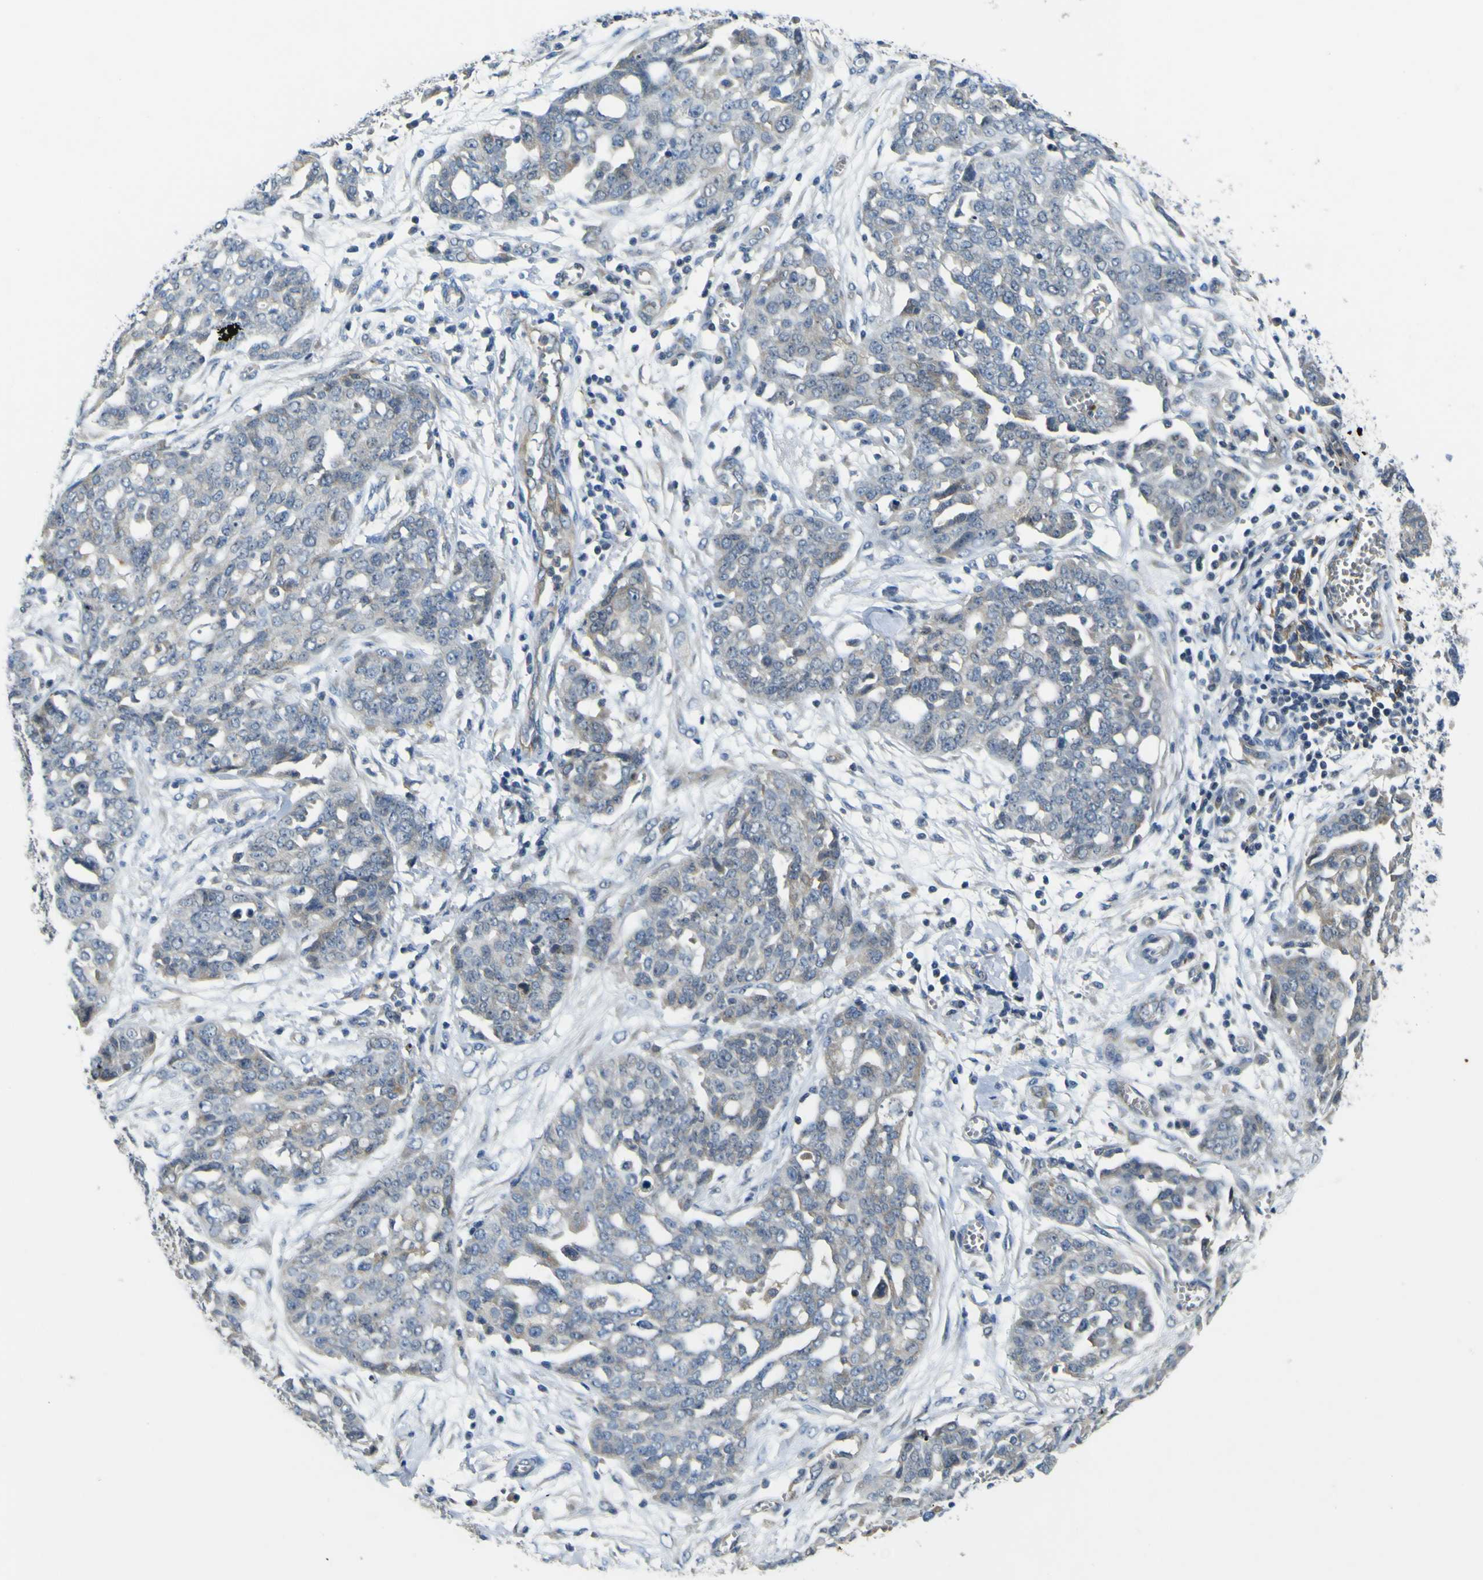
{"staining": {"intensity": "weak", "quantity": "<25%", "location": "cytoplasmic/membranous"}, "tissue": "ovarian cancer", "cell_type": "Tumor cells", "image_type": "cancer", "snomed": [{"axis": "morphology", "description": "Cystadenocarcinoma, serous, NOS"}, {"axis": "topography", "description": "Soft tissue"}, {"axis": "topography", "description": "Ovary"}], "caption": "Ovarian cancer (serous cystadenocarcinoma) was stained to show a protein in brown. There is no significant positivity in tumor cells. (DAB (3,3'-diaminobenzidine) immunohistochemistry (IHC), high magnification).", "gene": "LDLR", "patient": {"sex": "female", "age": 57}}